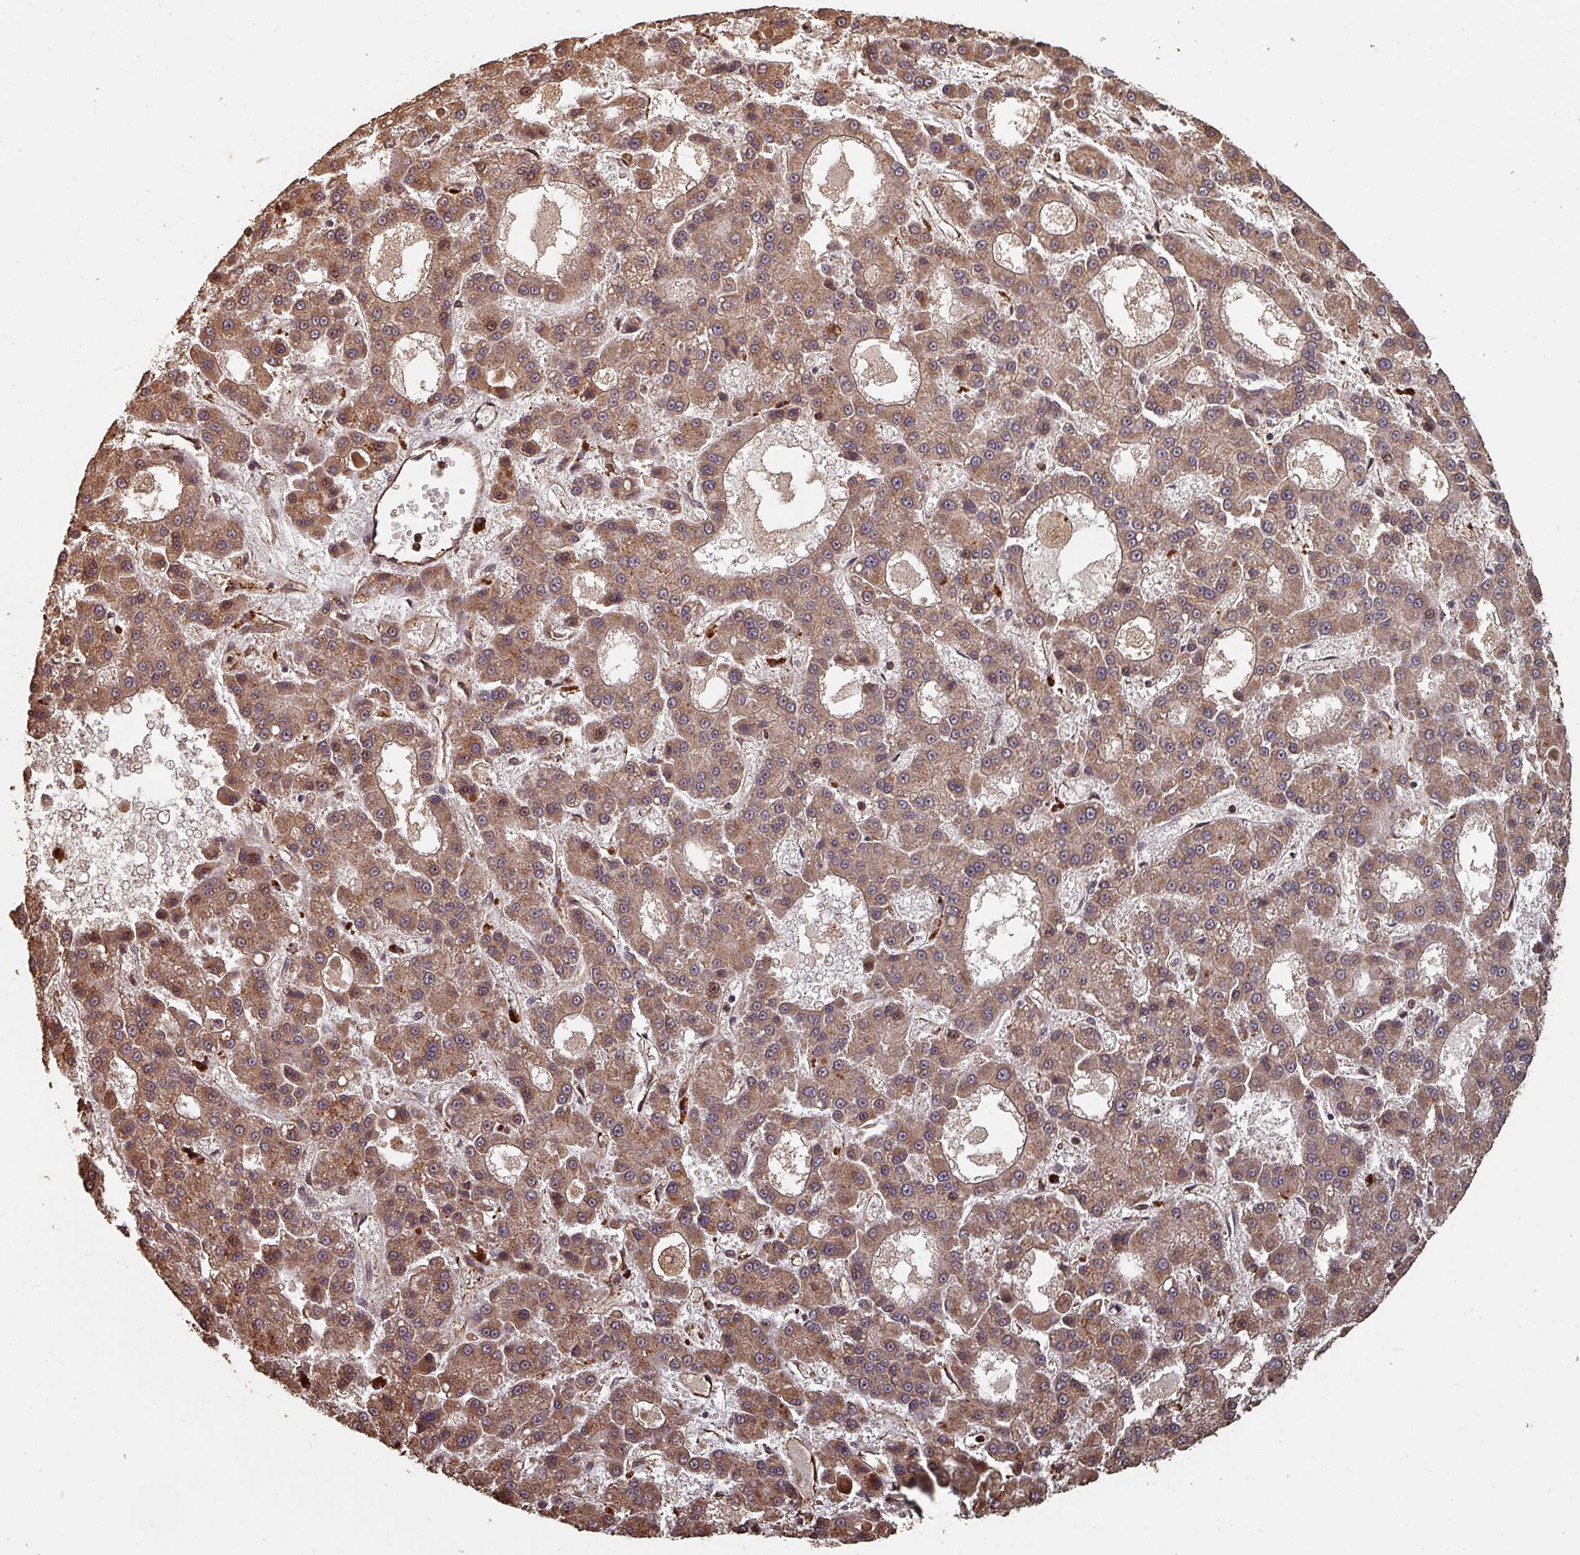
{"staining": {"intensity": "moderate", "quantity": ">75%", "location": "cytoplasmic/membranous,nuclear"}, "tissue": "liver cancer", "cell_type": "Tumor cells", "image_type": "cancer", "snomed": [{"axis": "morphology", "description": "Carcinoma, Hepatocellular, NOS"}, {"axis": "topography", "description": "Liver"}], "caption": "Liver cancer stained for a protein demonstrates moderate cytoplasmic/membranous and nuclear positivity in tumor cells.", "gene": "EID1", "patient": {"sex": "male", "age": 70}}